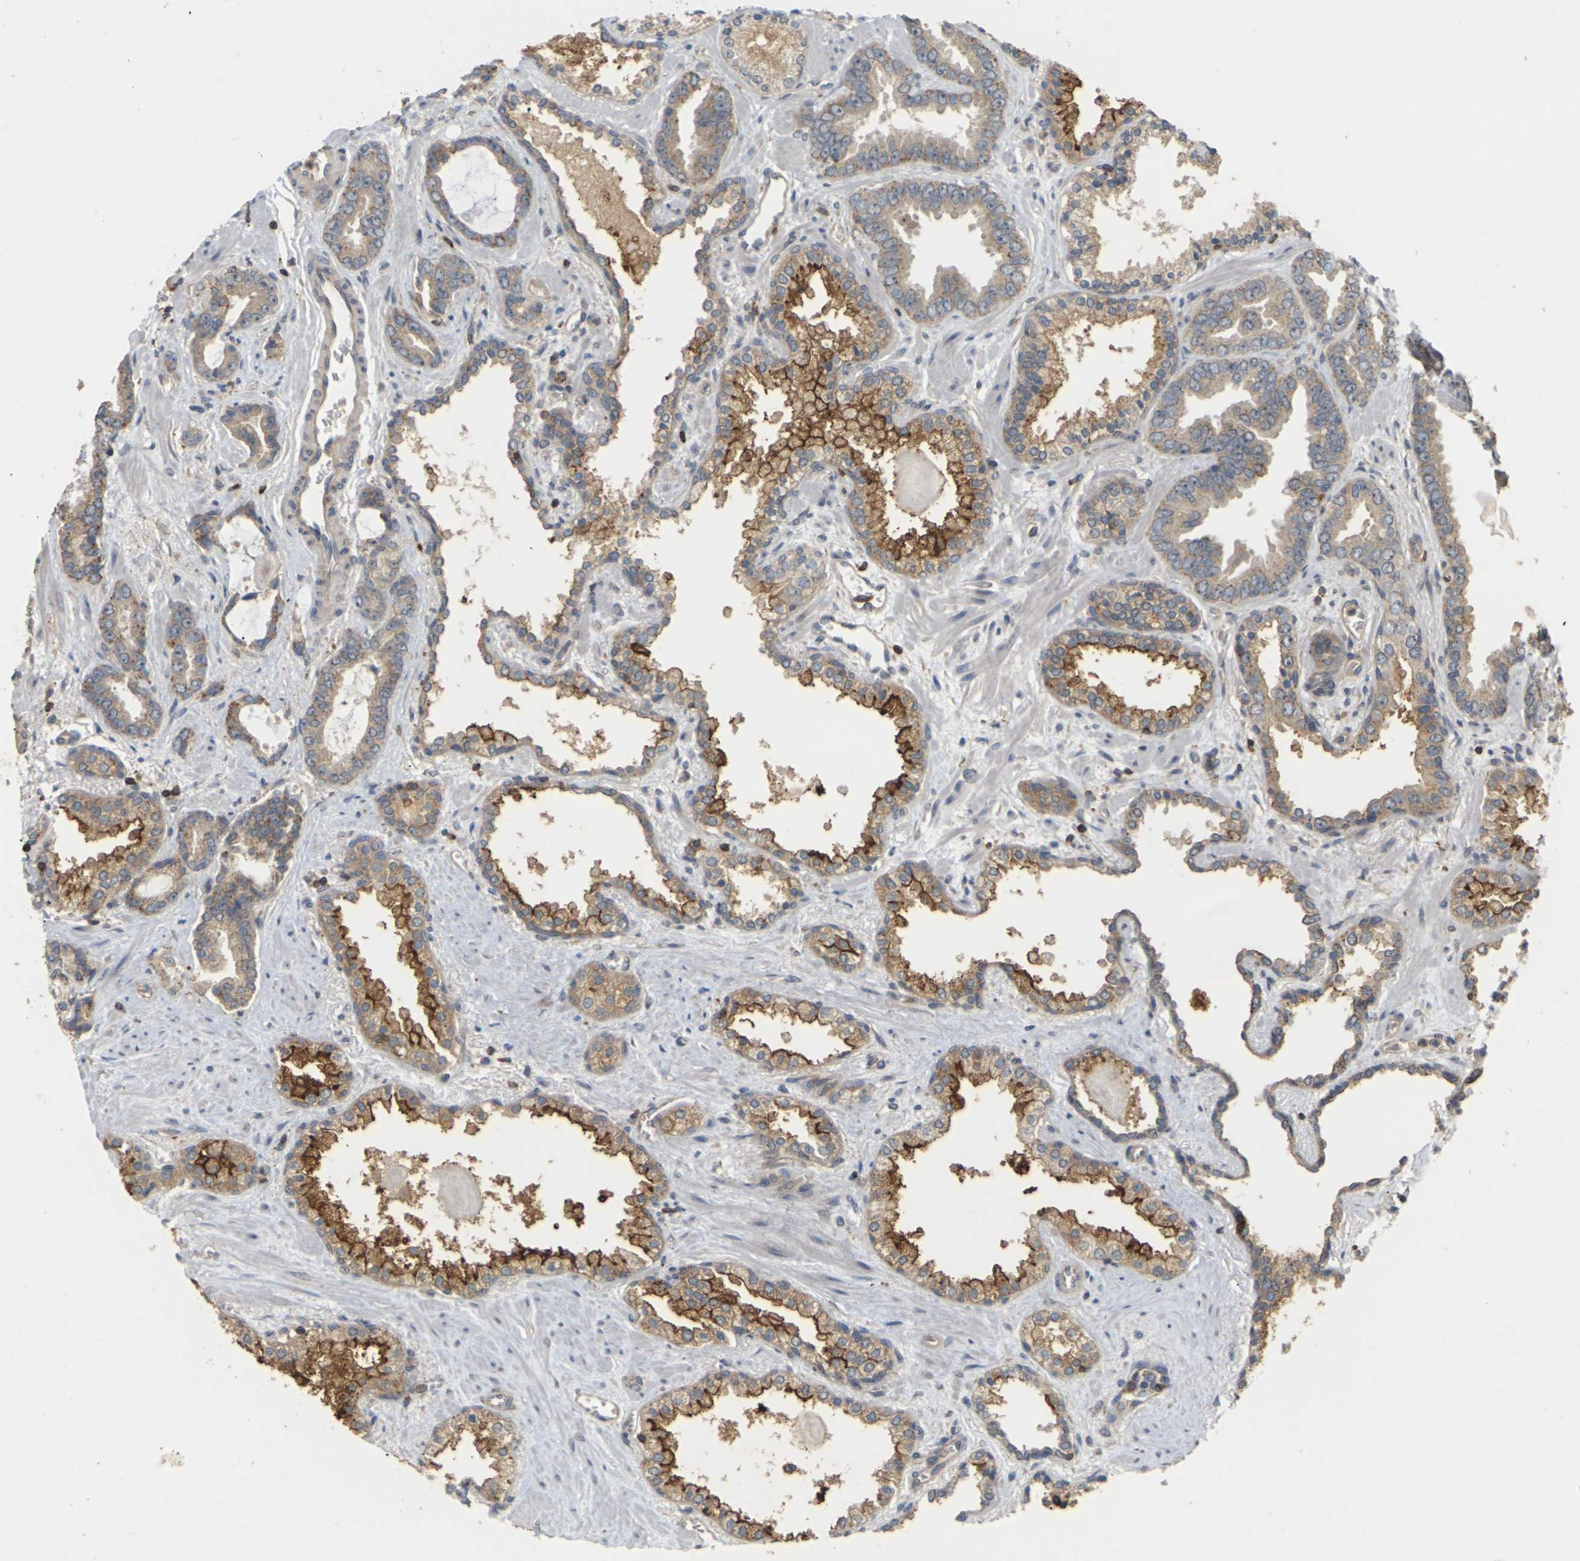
{"staining": {"intensity": "strong", "quantity": "25%-75%", "location": "cytoplasmic/membranous"}, "tissue": "prostate cancer", "cell_type": "Tumor cells", "image_type": "cancer", "snomed": [{"axis": "morphology", "description": "Adenocarcinoma, Low grade"}, {"axis": "topography", "description": "Prostate"}], "caption": "Immunohistochemistry (DAB (3,3'-diaminobenzidine)) staining of human prostate cancer exhibits strong cytoplasmic/membranous protein positivity in approximately 25%-75% of tumor cells.", "gene": "KSR1", "patient": {"sex": "male", "age": 60}}